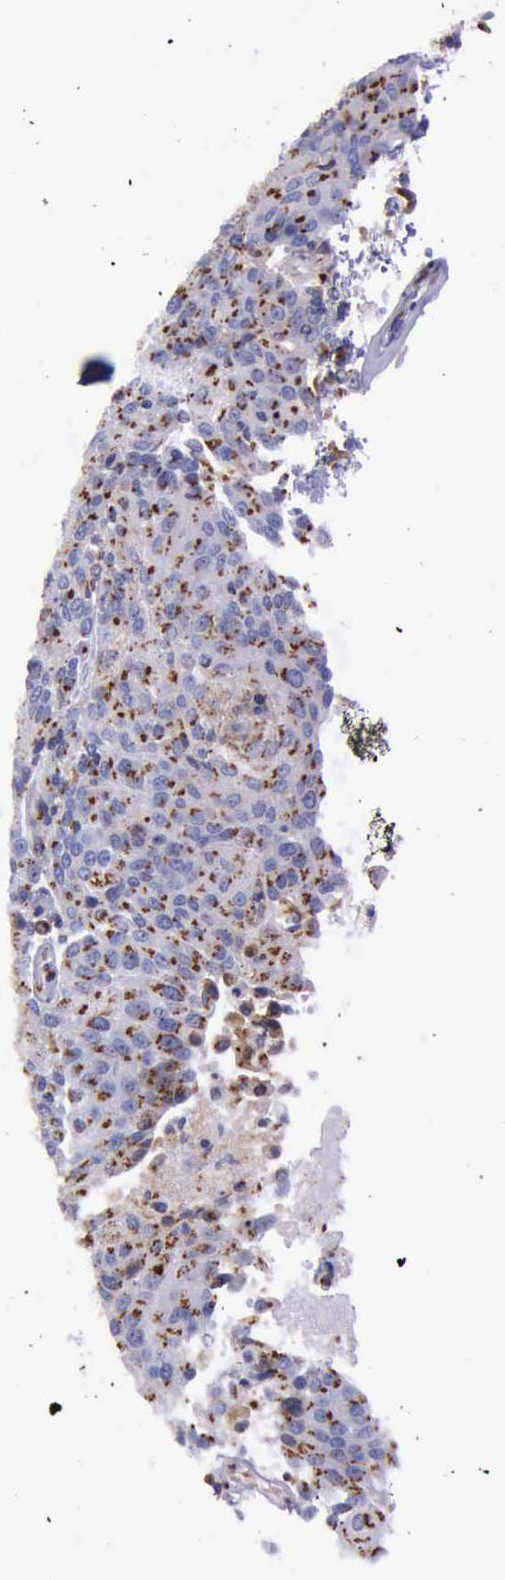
{"staining": {"intensity": "strong", "quantity": ">75%", "location": "cytoplasmic/membranous"}, "tissue": "urothelial cancer", "cell_type": "Tumor cells", "image_type": "cancer", "snomed": [{"axis": "morphology", "description": "Urothelial carcinoma, High grade"}, {"axis": "topography", "description": "Urinary bladder"}], "caption": "Strong cytoplasmic/membranous staining is present in about >75% of tumor cells in urothelial carcinoma (high-grade).", "gene": "GOLGA5", "patient": {"sex": "female", "age": 85}}